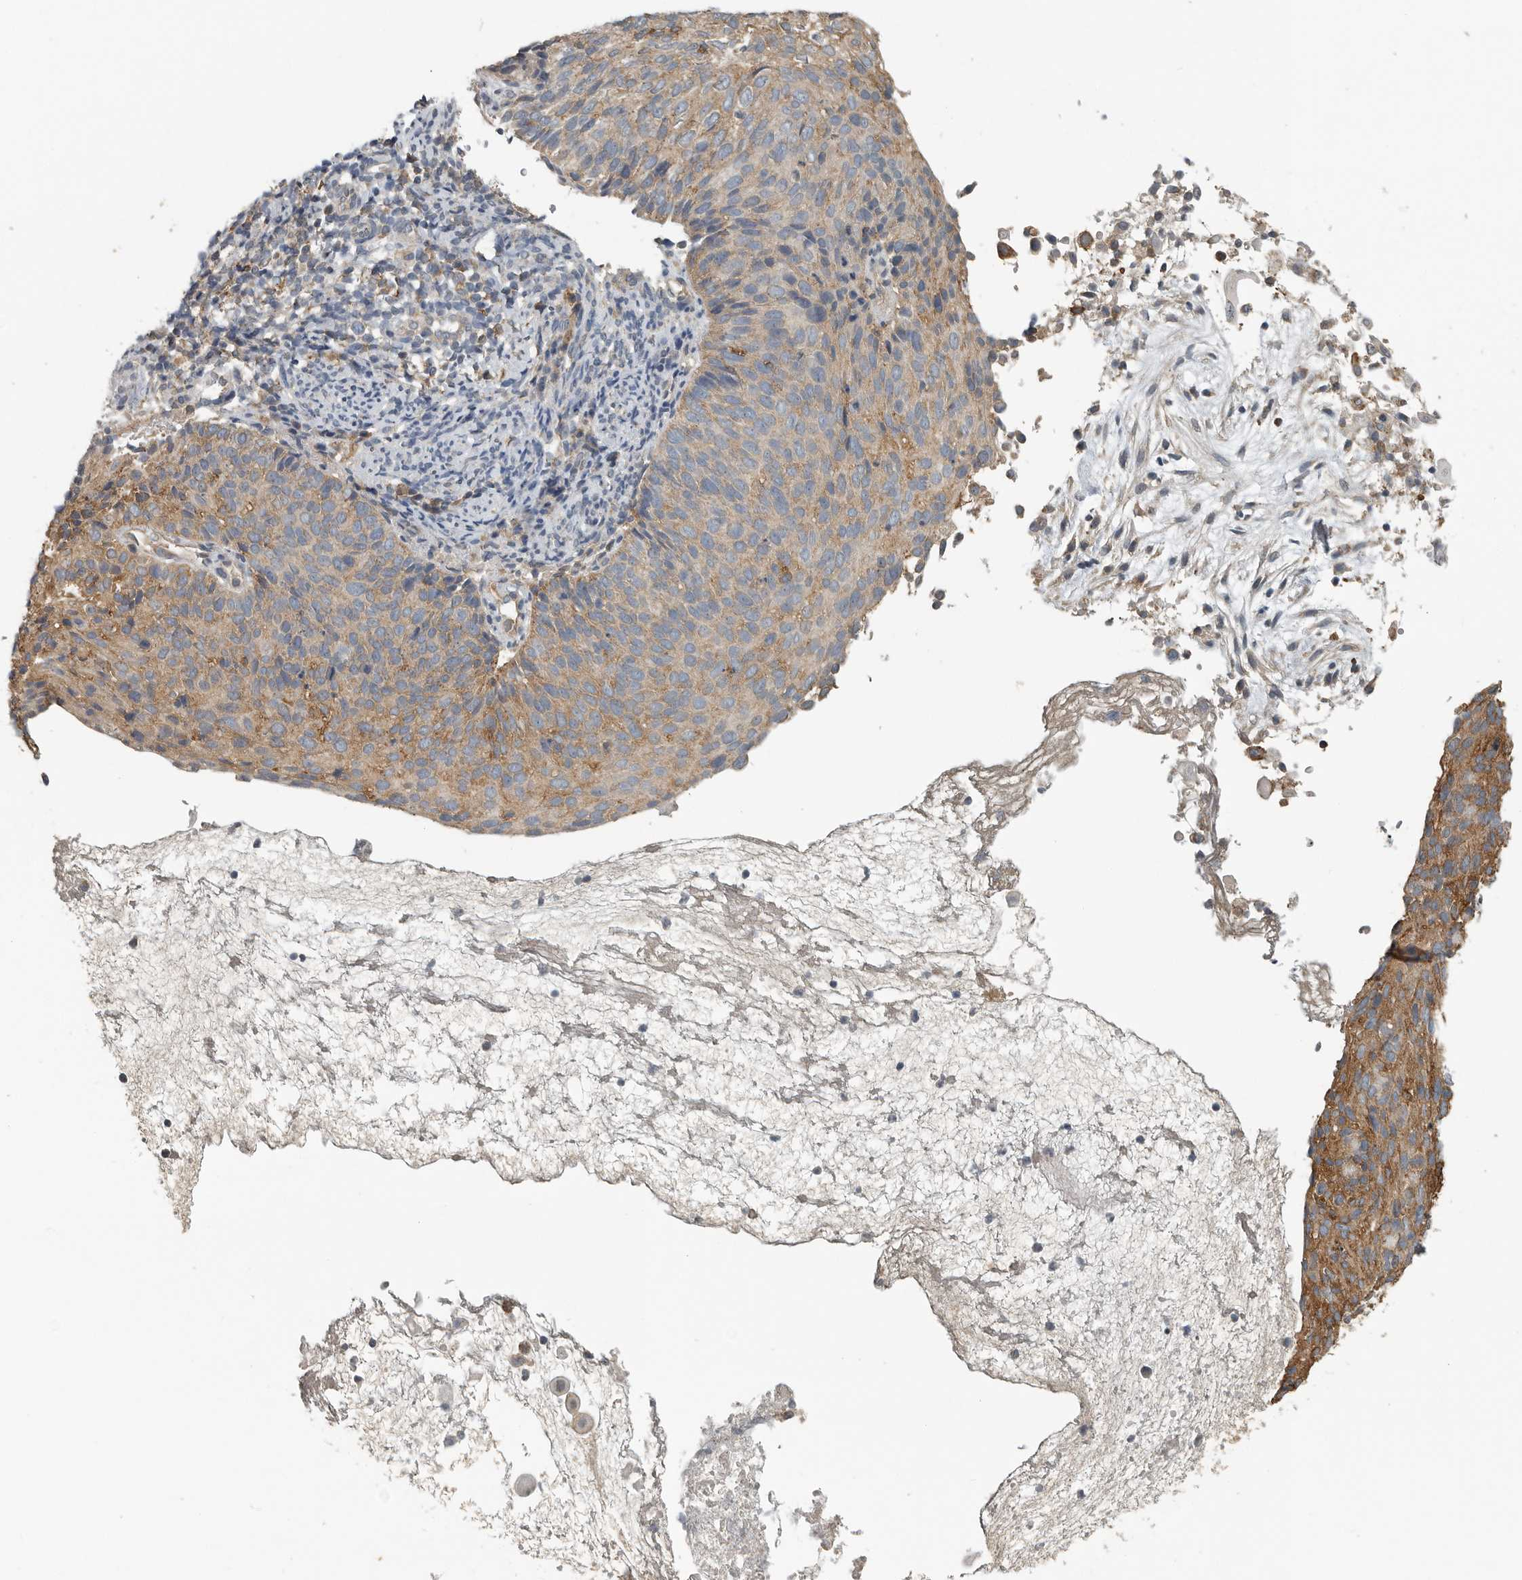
{"staining": {"intensity": "moderate", "quantity": "25%-75%", "location": "cytoplasmic/membranous"}, "tissue": "cervical cancer", "cell_type": "Tumor cells", "image_type": "cancer", "snomed": [{"axis": "morphology", "description": "Squamous cell carcinoma, NOS"}, {"axis": "topography", "description": "Cervix"}], "caption": "Protein analysis of squamous cell carcinoma (cervical) tissue shows moderate cytoplasmic/membranous positivity in about 25%-75% of tumor cells.", "gene": "AFAP1", "patient": {"sex": "female", "age": 74}}